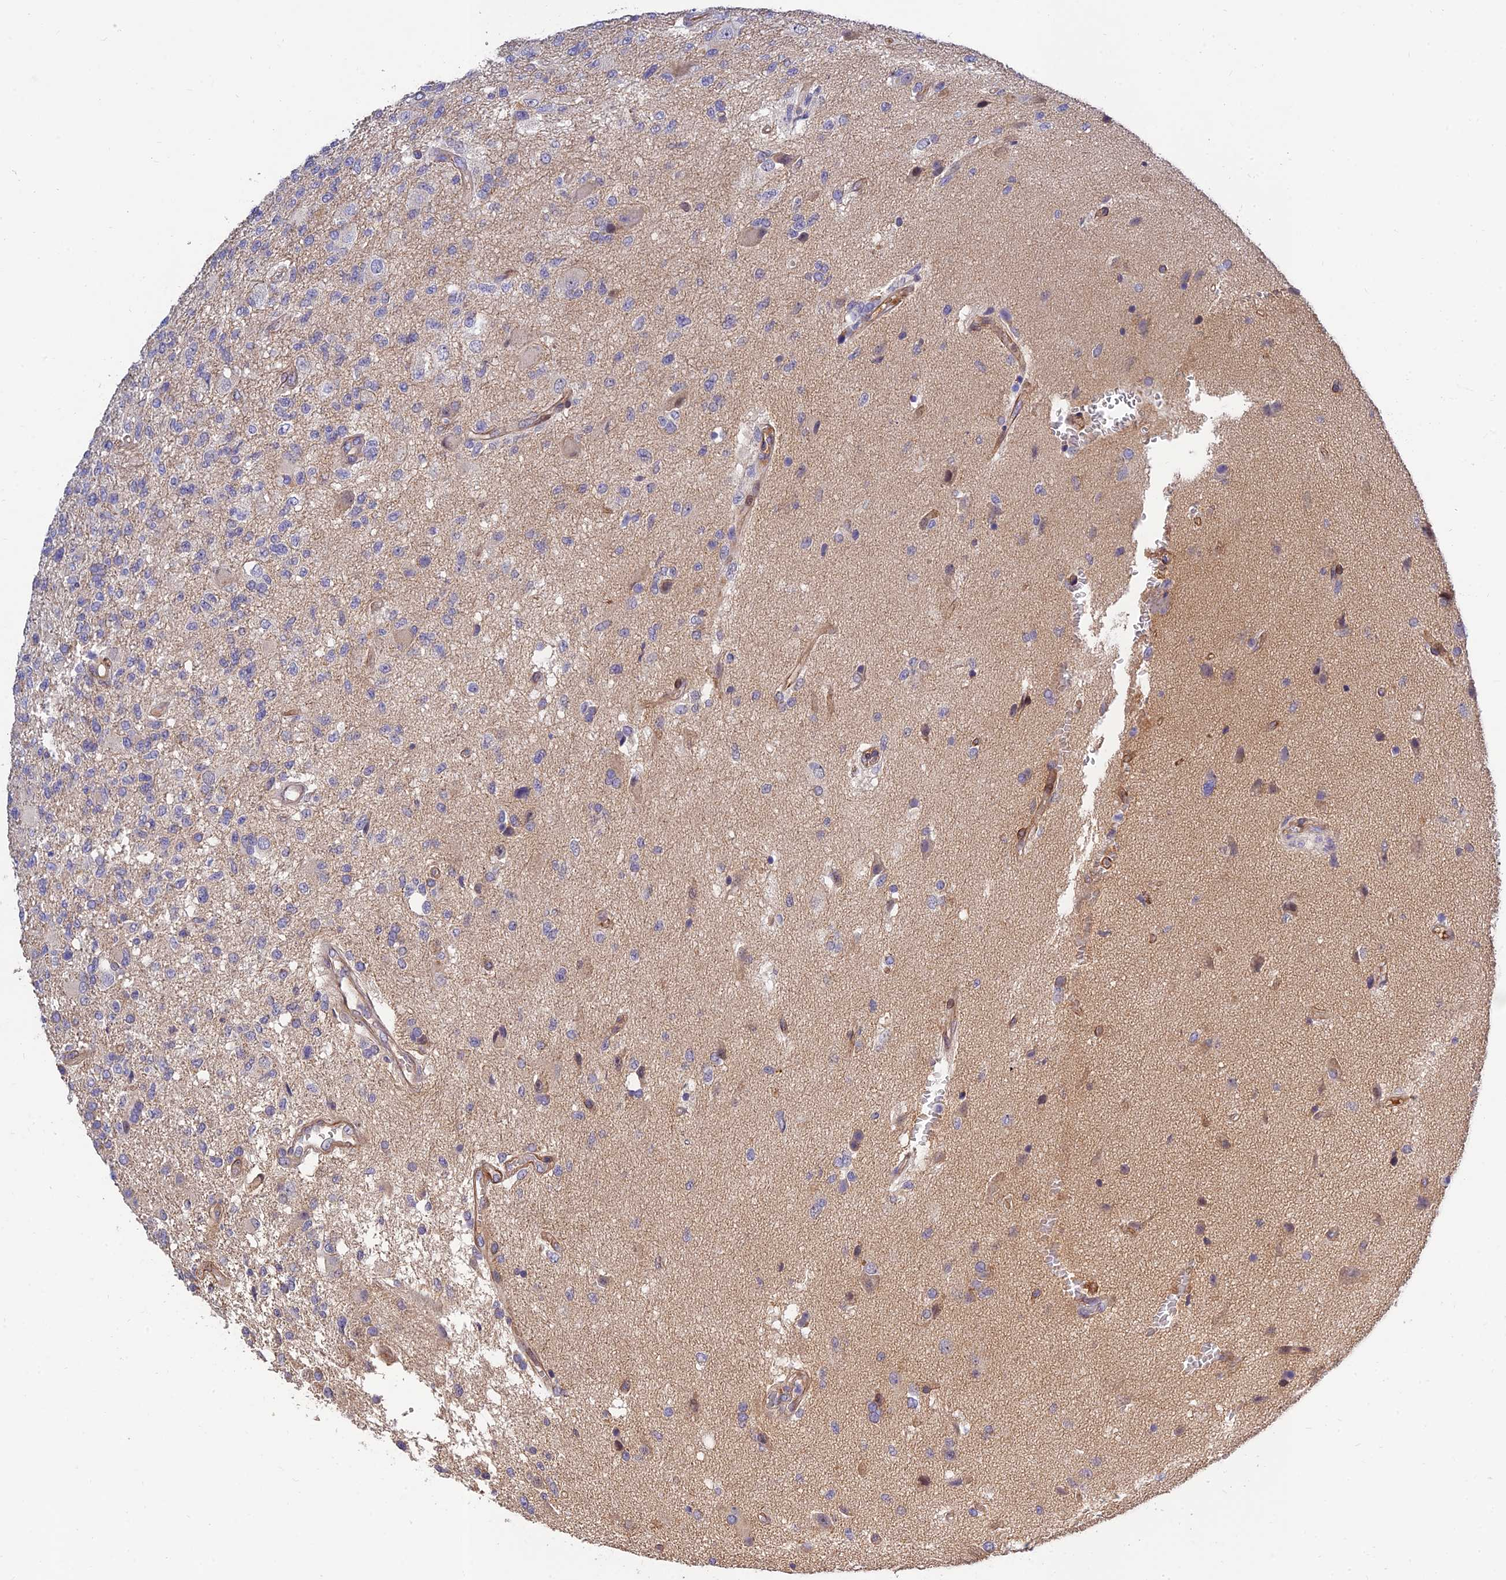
{"staining": {"intensity": "negative", "quantity": "none", "location": "none"}, "tissue": "glioma", "cell_type": "Tumor cells", "image_type": "cancer", "snomed": [{"axis": "morphology", "description": "Glioma, malignant, High grade"}, {"axis": "topography", "description": "Brain"}], "caption": "Photomicrograph shows no significant protein staining in tumor cells of high-grade glioma (malignant).", "gene": "MRPL35", "patient": {"sex": "male", "age": 56}}